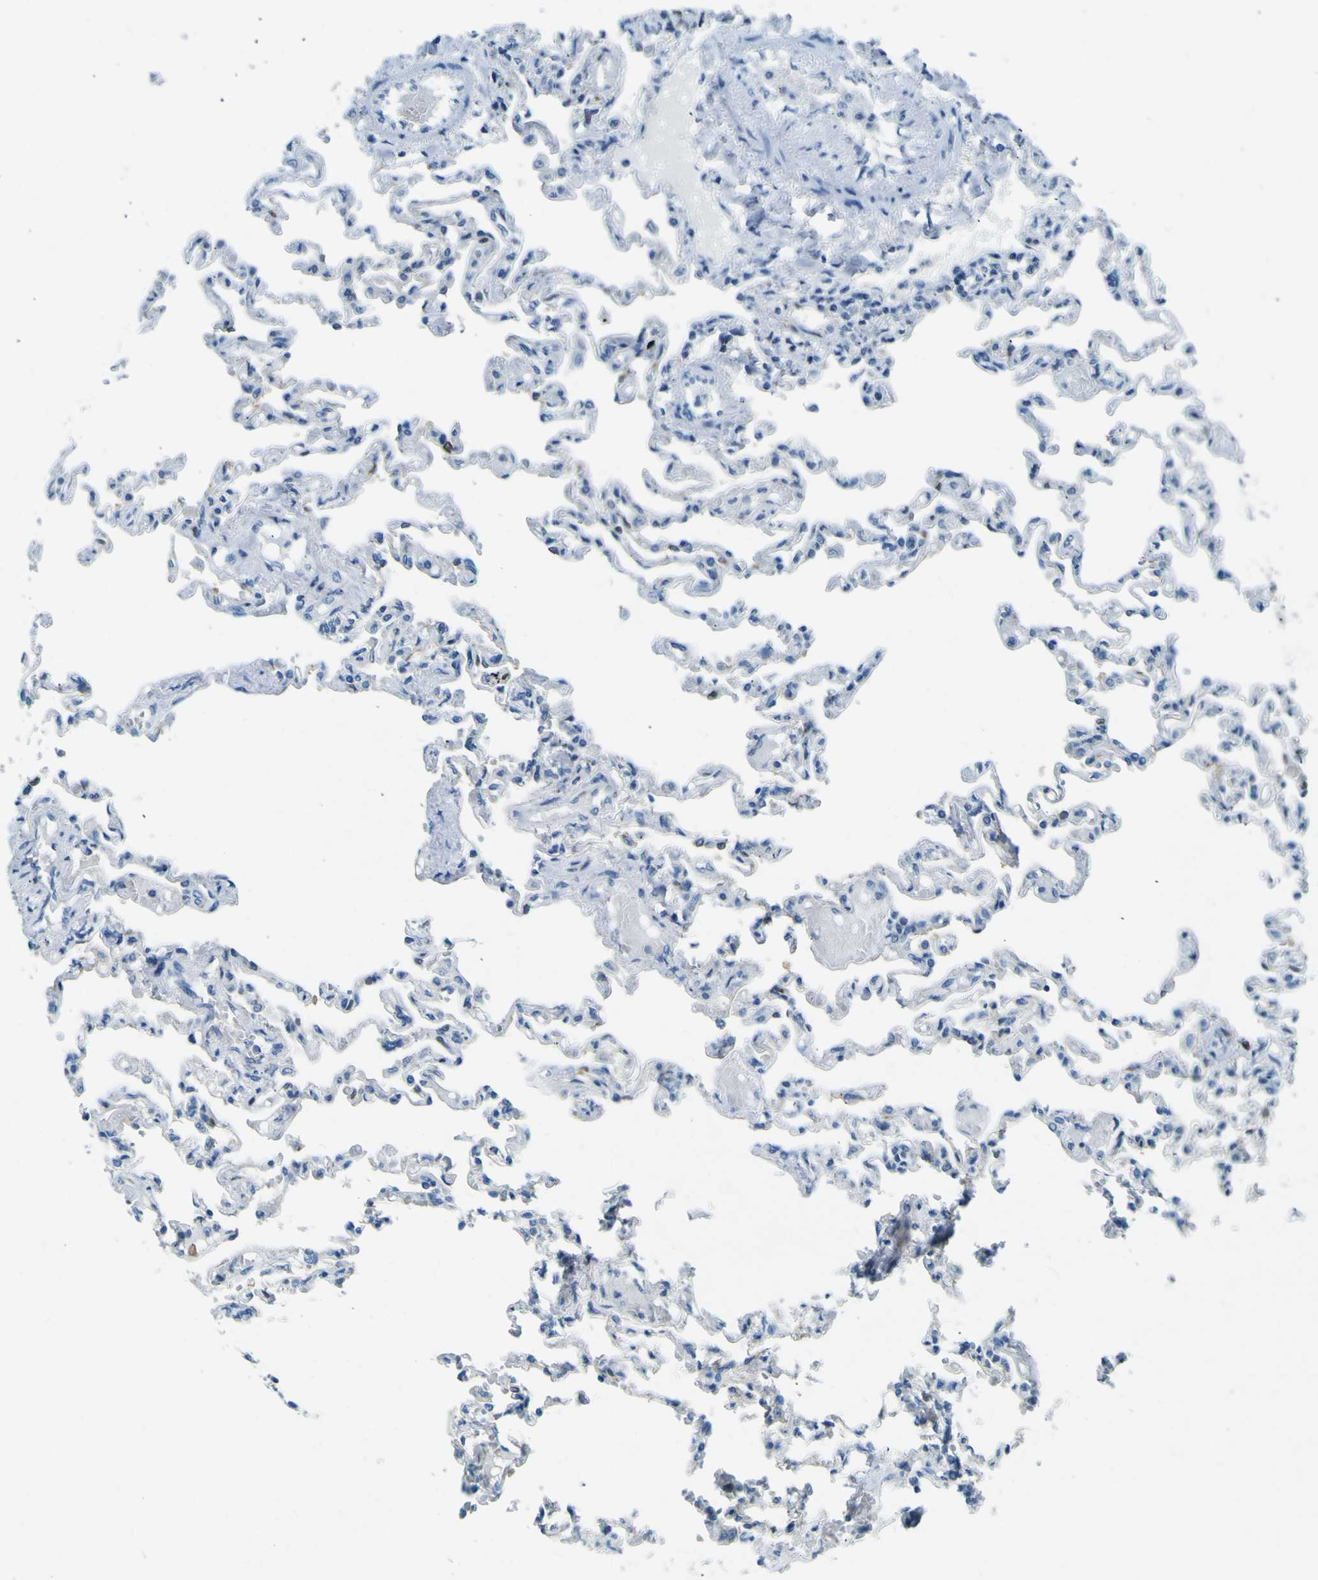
{"staining": {"intensity": "negative", "quantity": "none", "location": "none"}, "tissue": "lung", "cell_type": "Alveolar cells", "image_type": "normal", "snomed": [{"axis": "morphology", "description": "Normal tissue, NOS"}, {"axis": "topography", "description": "Lung"}], "caption": "Human lung stained for a protein using IHC demonstrates no expression in alveolar cells.", "gene": "SORCS1", "patient": {"sex": "male", "age": 21}}